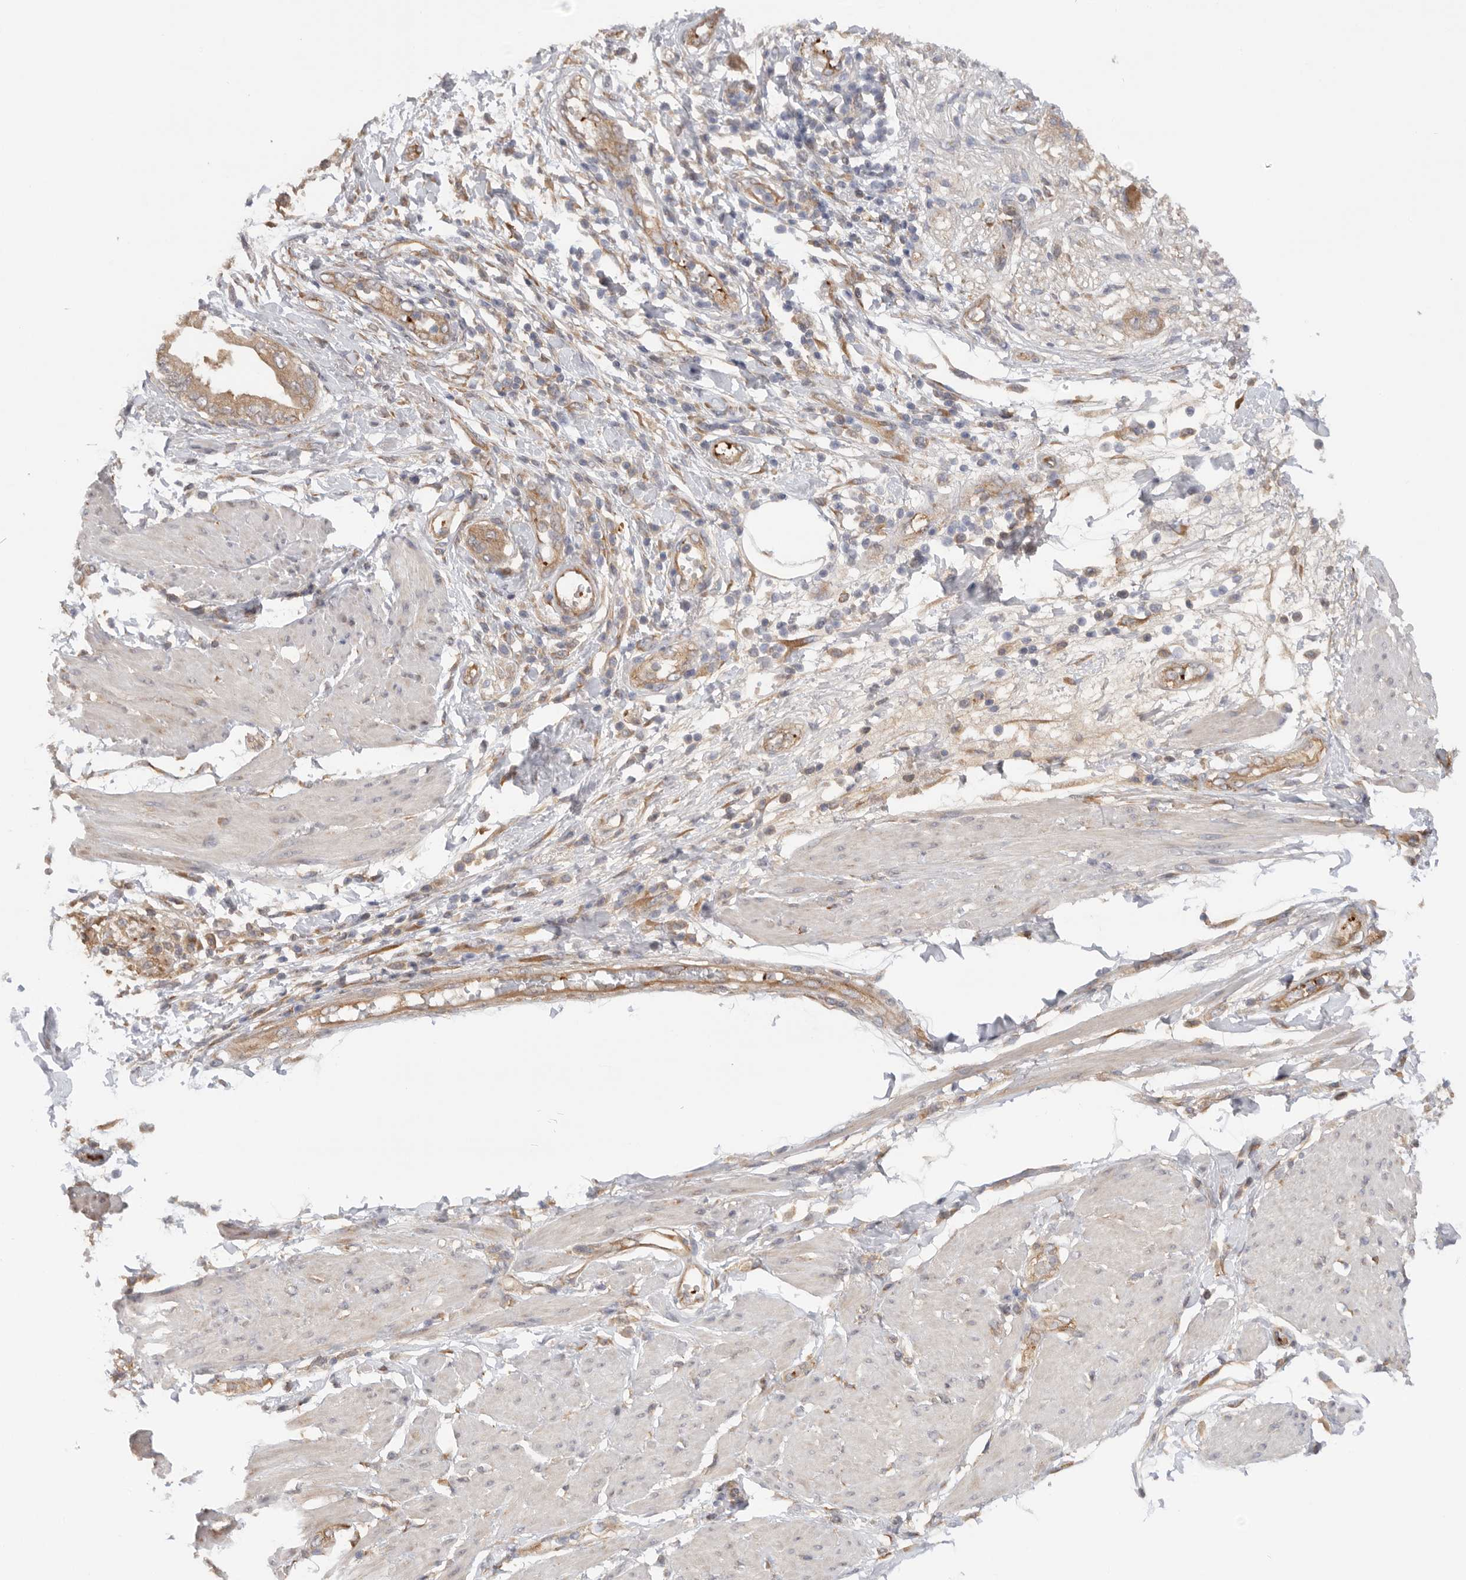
{"staining": {"intensity": "moderate", "quantity": ">75%", "location": "cytoplasmic/membranous"}, "tissue": "pancreatic cancer", "cell_type": "Tumor cells", "image_type": "cancer", "snomed": [{"axis": "morphology", "description": "Normal tissue, NOS"}, {"axis": "morphology", "description": "Adenocarcinoma, NOS"}, {"axis": "topography", "description": "Pancreas"}, {"axis": "topography", "description": "Duodenum"}], "caption": "Immunohistochemical staining of human pancreatic cancer (adenocarcinoma) shows medium levels of moderate cytoplasmic/membranous positivity in approximately >75% of tumor cells.", "gene": "CDC42BPB", "patient": {"sex": "female", "age": 60}}